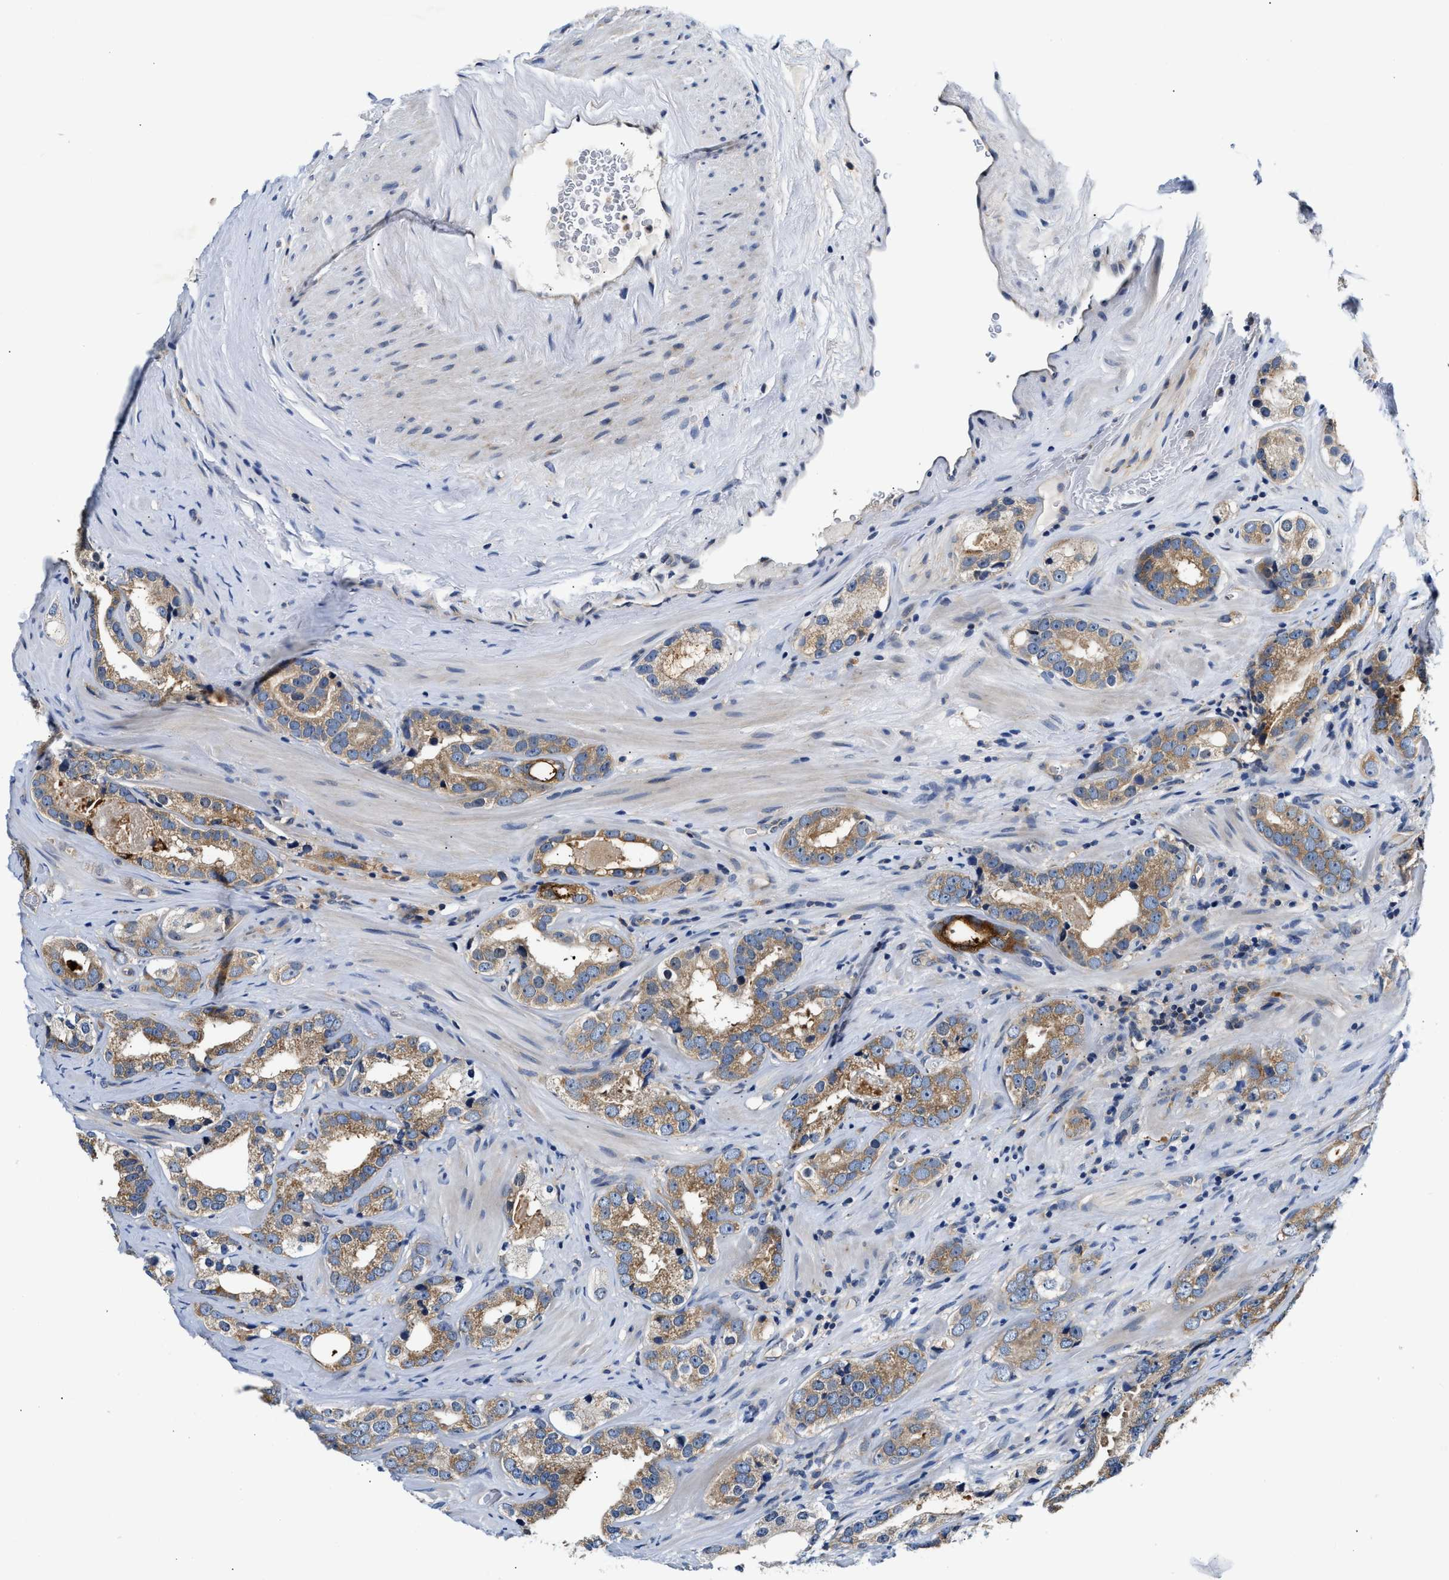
{"staining": {"intensity": "moderate", "quantity": "25%-75%", "location": "cytoplasmic/membranous"}, "tissue": "prostate cancer", "cell_type": "Tumor cells", "image_type": "cancer", "snomed": [{"axis": "morphology", "description": "Adenocarcinoma, High grade"}, {"axis": "topography", "description": "Prostate"}], "caption": "Immunohistochemistry image of neoplastic tissue: human high-grade adenocarcinoma (prostate) stained using immunohistochemistry (IHC) displays medium levels of moderate protein expression localized specifically in the cytoplasmic/membranous of tumor cells, appearing as a cytoplasmic/membranous brown color.", "gene": "FAM185A", "patient": {"sex": "male", "age": 63}}